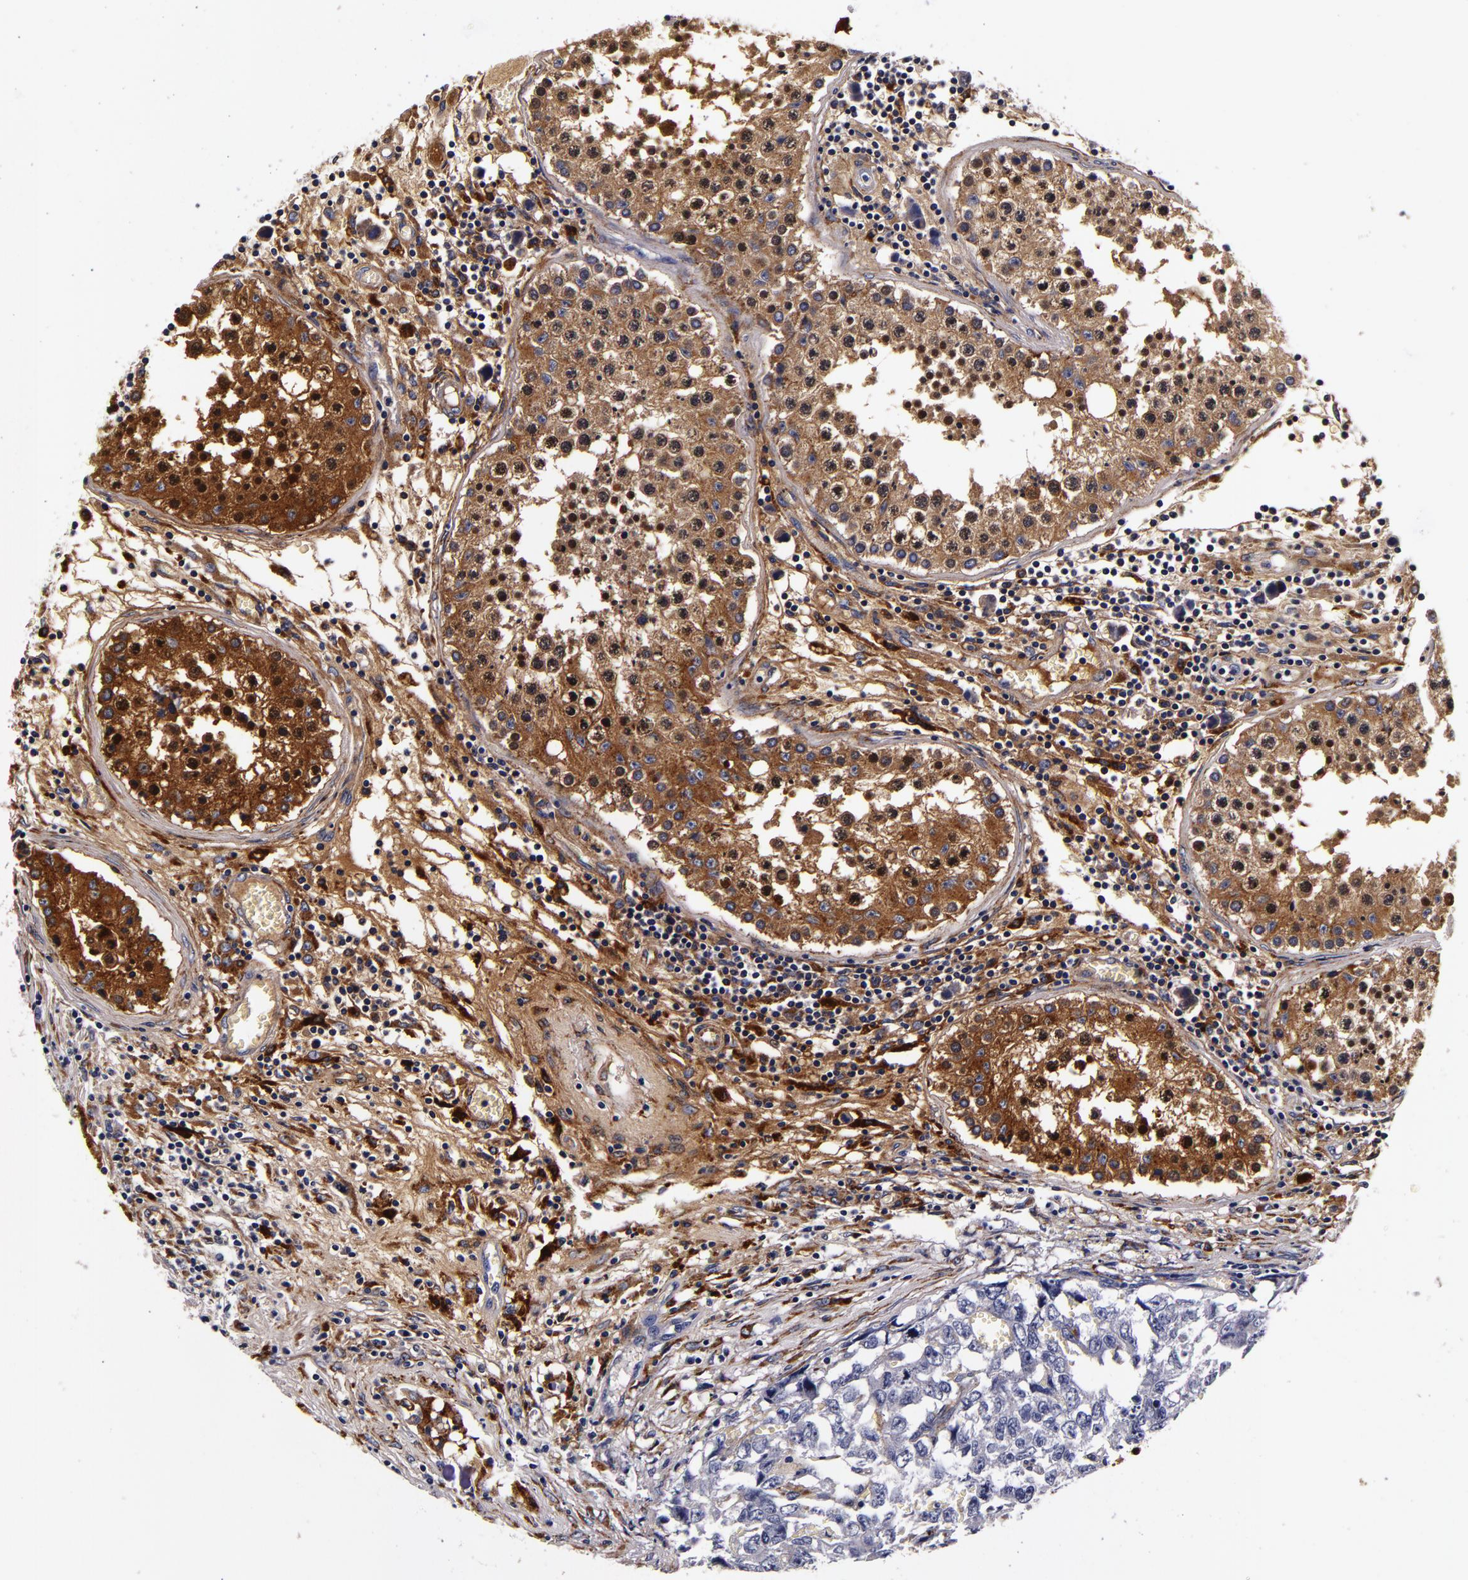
{"staining": {"intensity": "negative", "quantity": "none", "location": "none"}, "tissue": "testis cancer", "cell_type": "Tumor cells", "image_type": "cancer", "snomed": [{"axis": "morphology", "description": "Carcinoma, Embryonal, NOS"}, {"axis": "topography", "description": "Testis"}], "caption": "Human testis cancer (embryonal carcinoma) stained for a protein using IHC demonstrates no expression in tumor cells.", "gene": "LGALS3BP", "patient": {"sex": "male", "age": 31}}